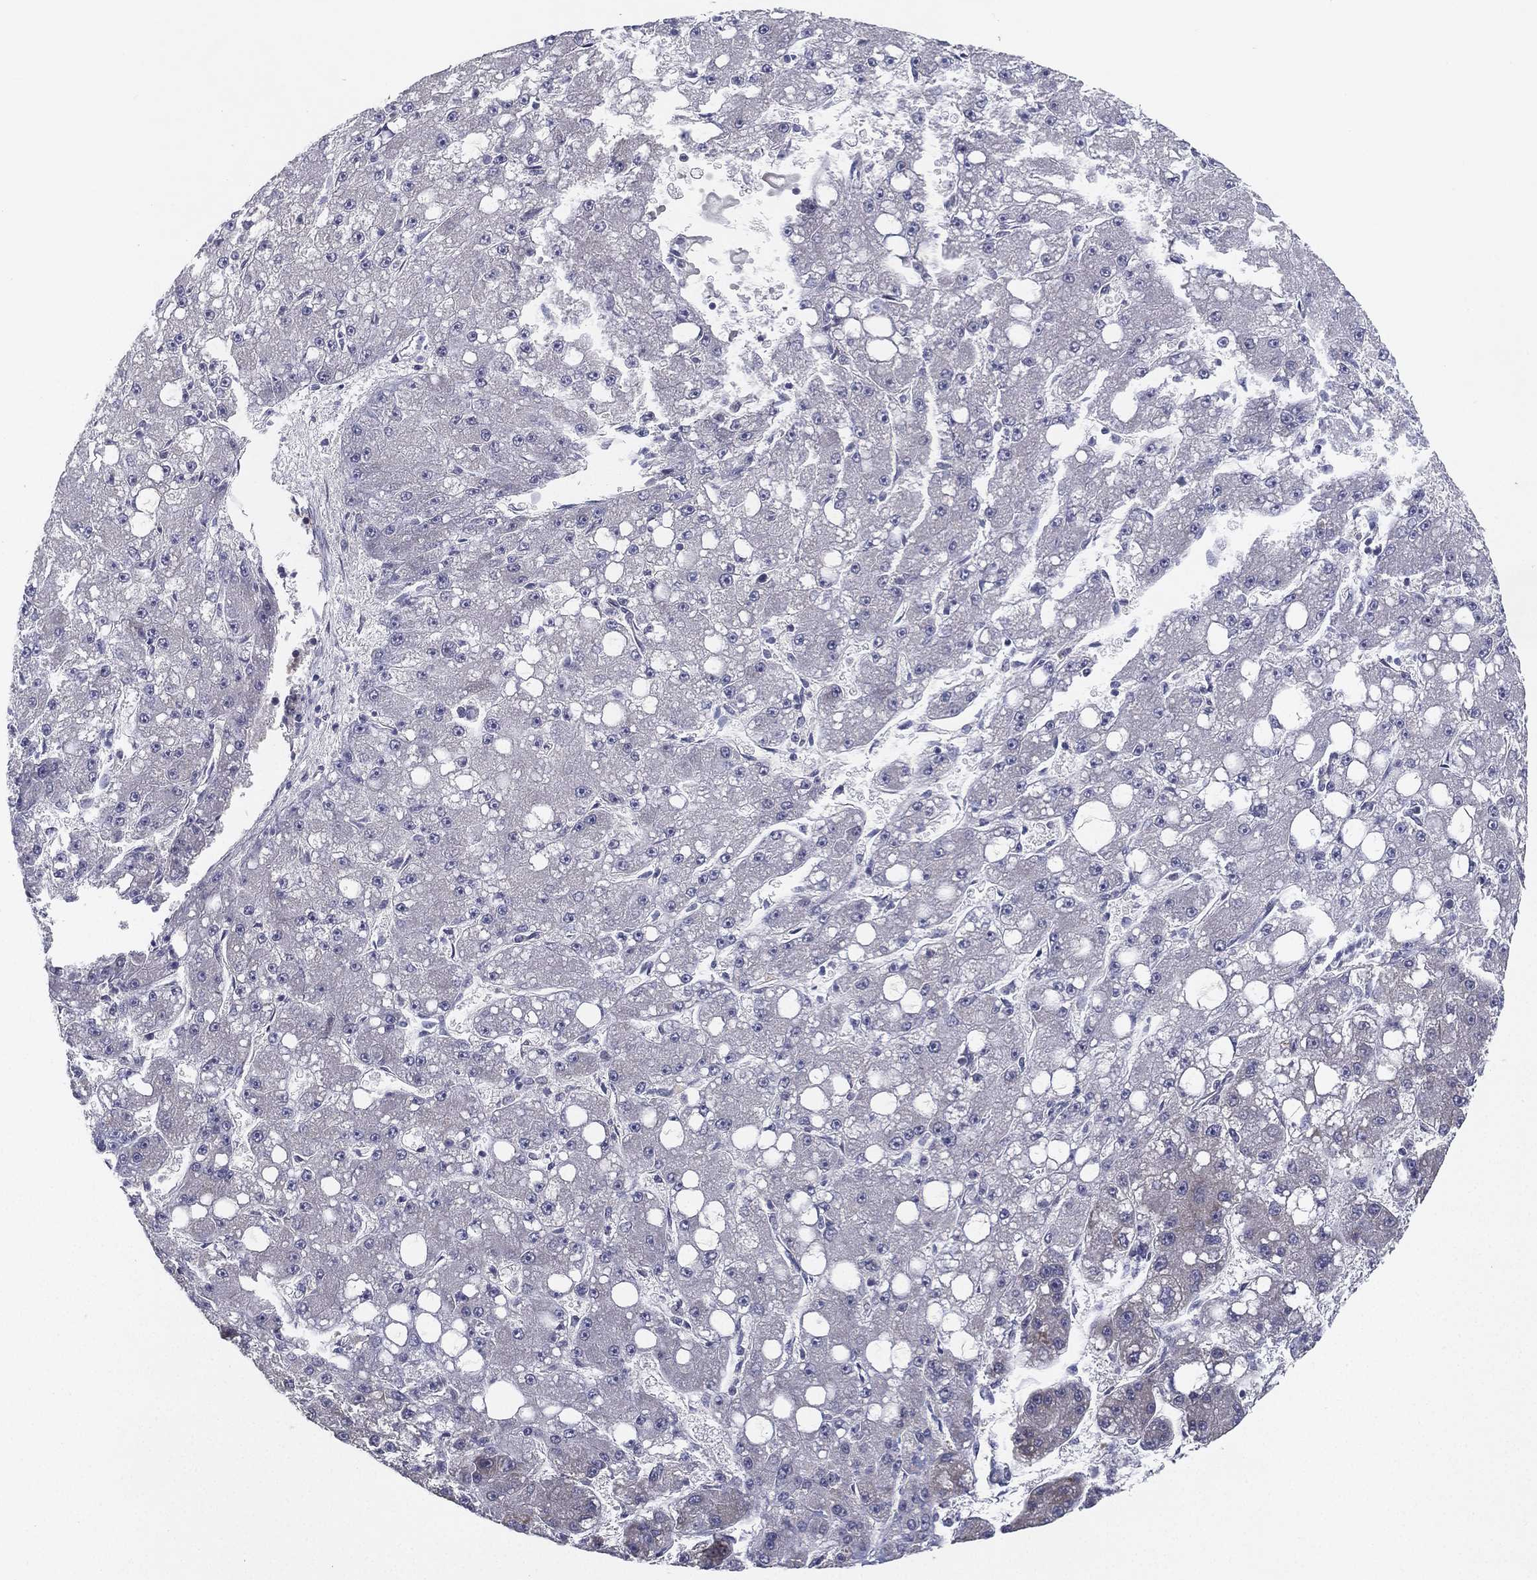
{"staining": {"intensity": "negative", "quantity": "none", "location": "none"}, "tissue": "liver cancer", "cell_type": "Tumor cells", "image_type": "cancer", "snomed": [{"axis": "morphology", "description": "Carcinoma, Hepatocellular, NOS"}, {"axis": "topography", "description": "Liver"}], "caption": "Immunohistochemistry (IHC) of liver cancer (hepatocellular carcinoma) exhibits no expression in tumor cells. (Brightfield microscopy of DAB (3,3'-diaminobenzidine) immunohistochemistry (IHC) at high magnification).", "gene": "MS4A8", "patient": {"sex": "male", "age": 67}}